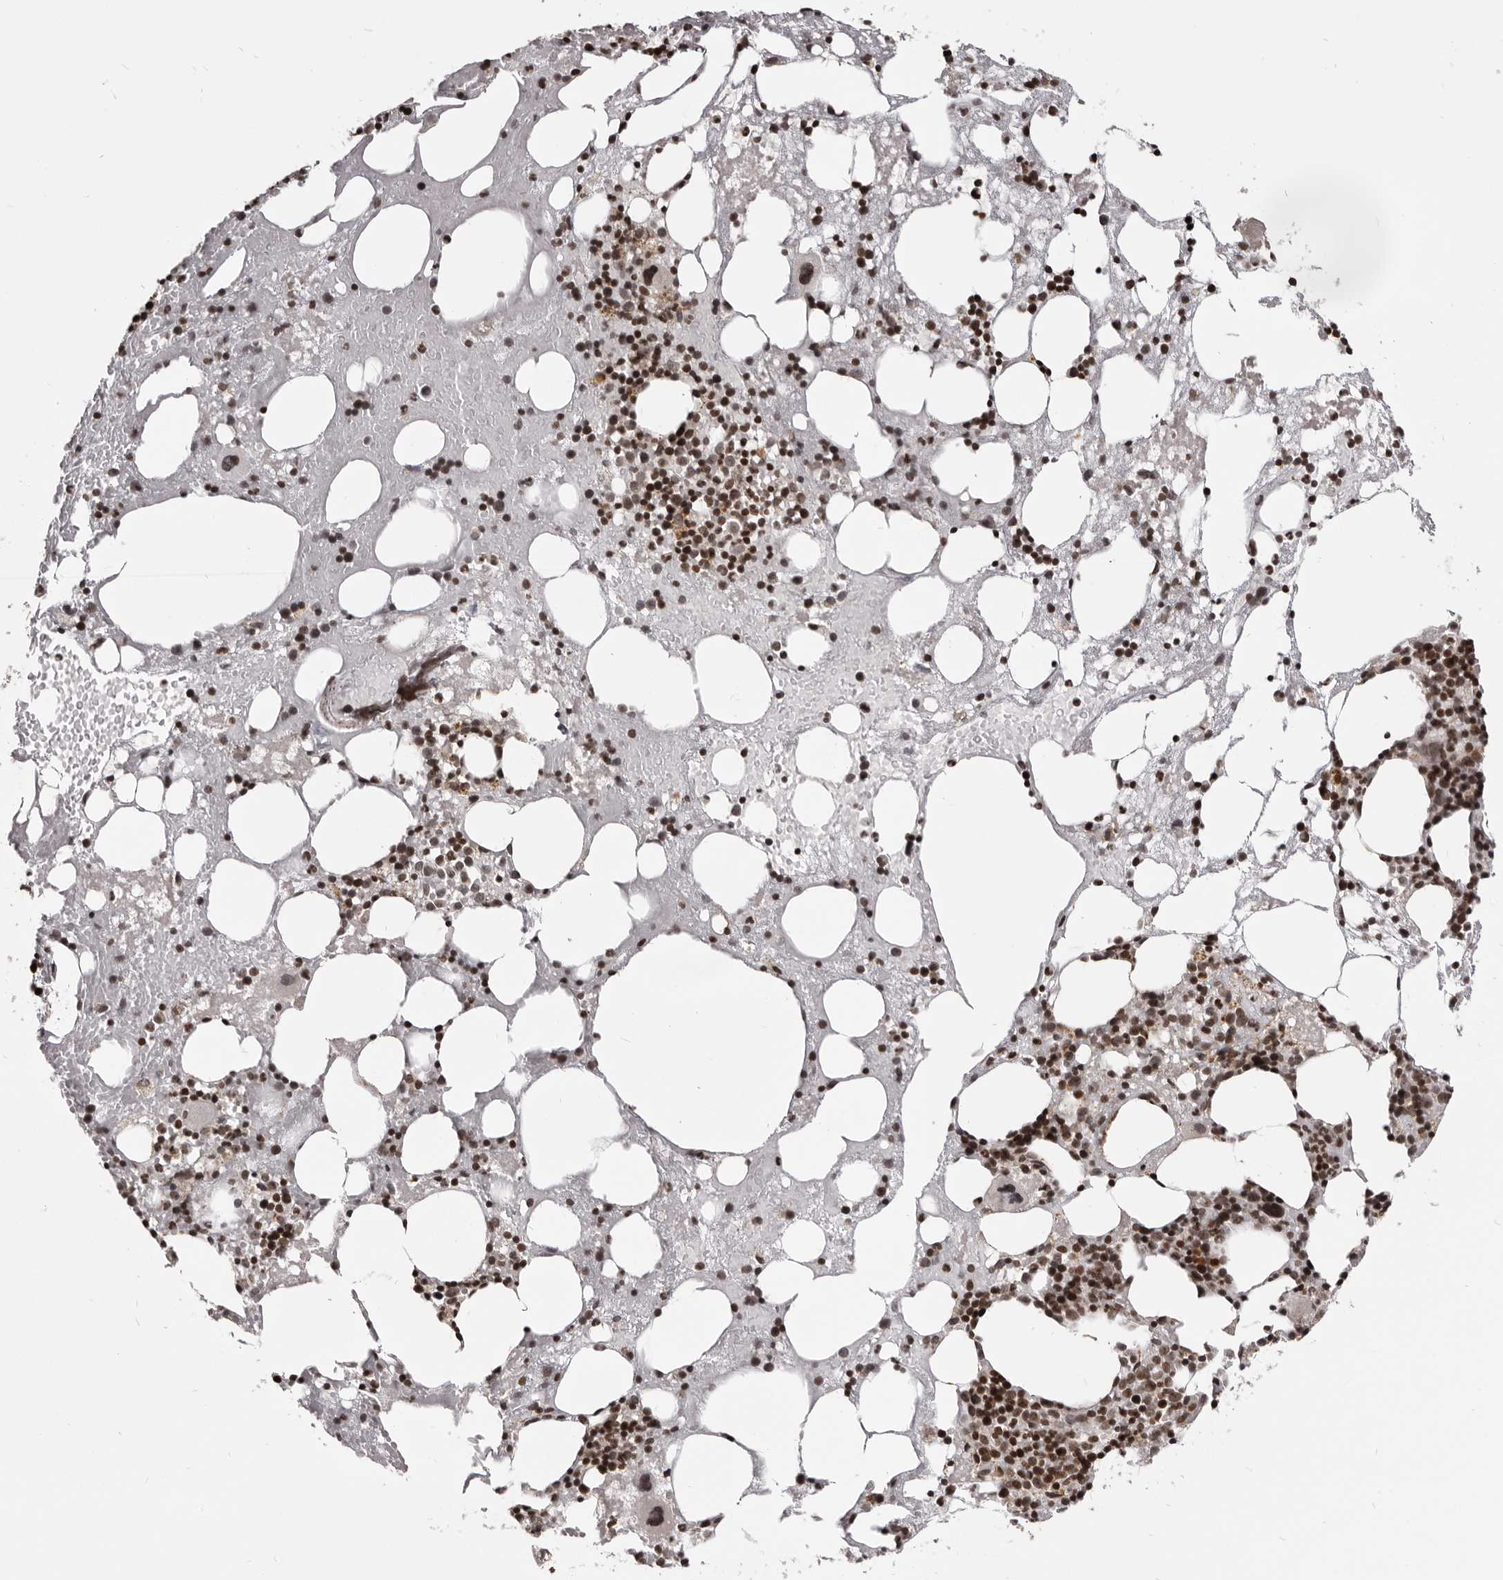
{"staining": {"intensity": "strong", "quantity": ">75%", "location": "nuclear"}, "tissue": "bone marrow", "cell_type": "Hematopoietic cells", "image_type": "normal", "snomed": [{"axis": "morphology", "description": "Normal tissue, NOS"}, {"axis": "topography", "description": "Bone marrow"}], "caption": "Benign bone marrow demonstrates strong nuclear positivity in approximately >75% of hematopoietic cells.", "gene": "THUMPD1", "patient": {"sex": "male", "age": 48}}